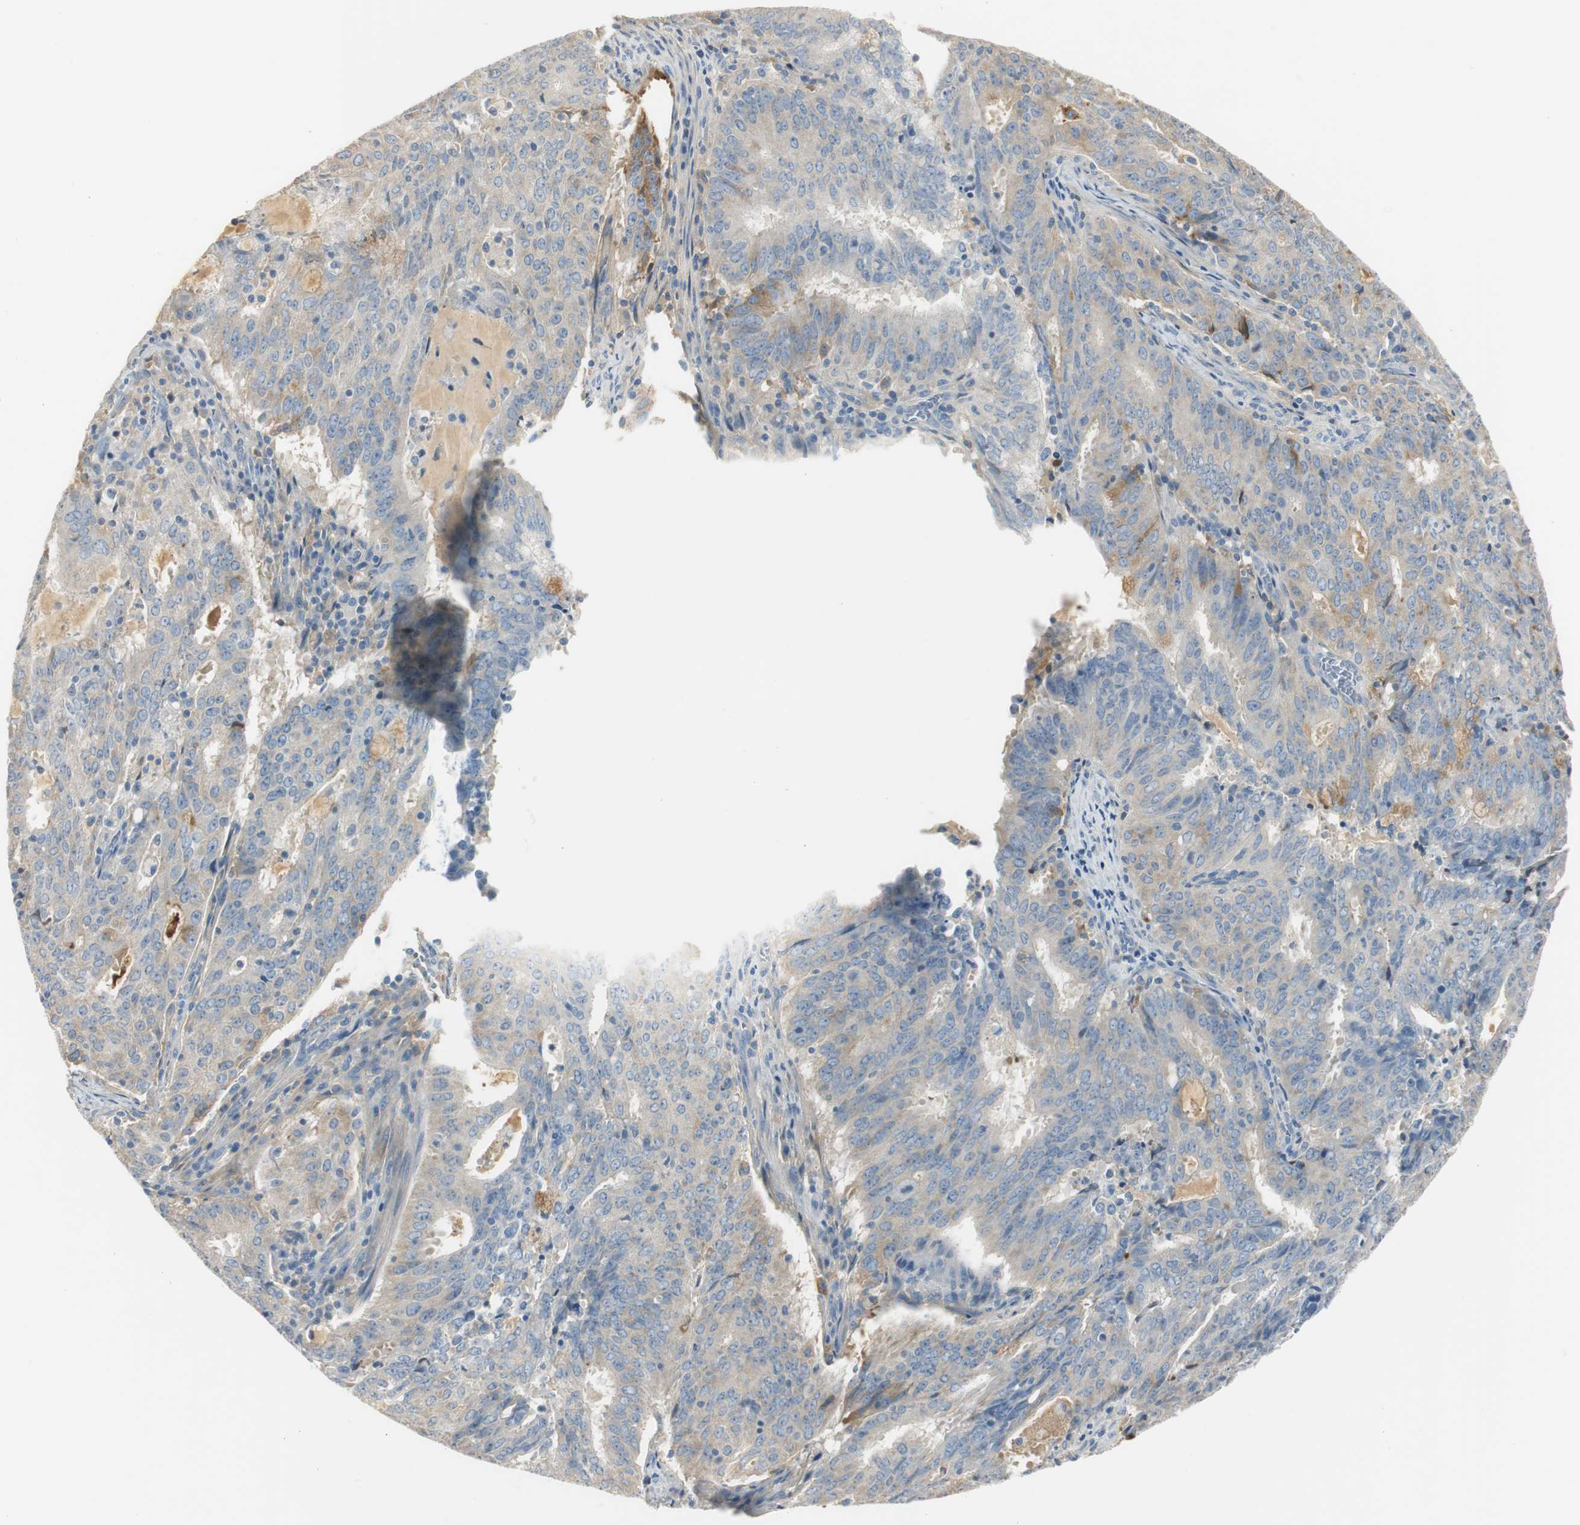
{"staining": {"intensity": "weak", "quantity": ">75%", "location": "cytoplasmic/membranous"}, "tissue": "cervical cancer", "cell_type": "Tumor cells", "image_type": "cancer", "snomed": [{"axis": "morphology", "description": "Adenocarcinoma, NOS"}, {"axis": "topography", "description": "Cervix"}], "caption": "Human adenocarcinoma (cervical) stained for a protein (brown) exhibits weak cytoplasmic/membranous positive positivity in about >75% of tumor cells.", "gene": "SERPINF1", "patient": {"sex": "female", "age": 44}}